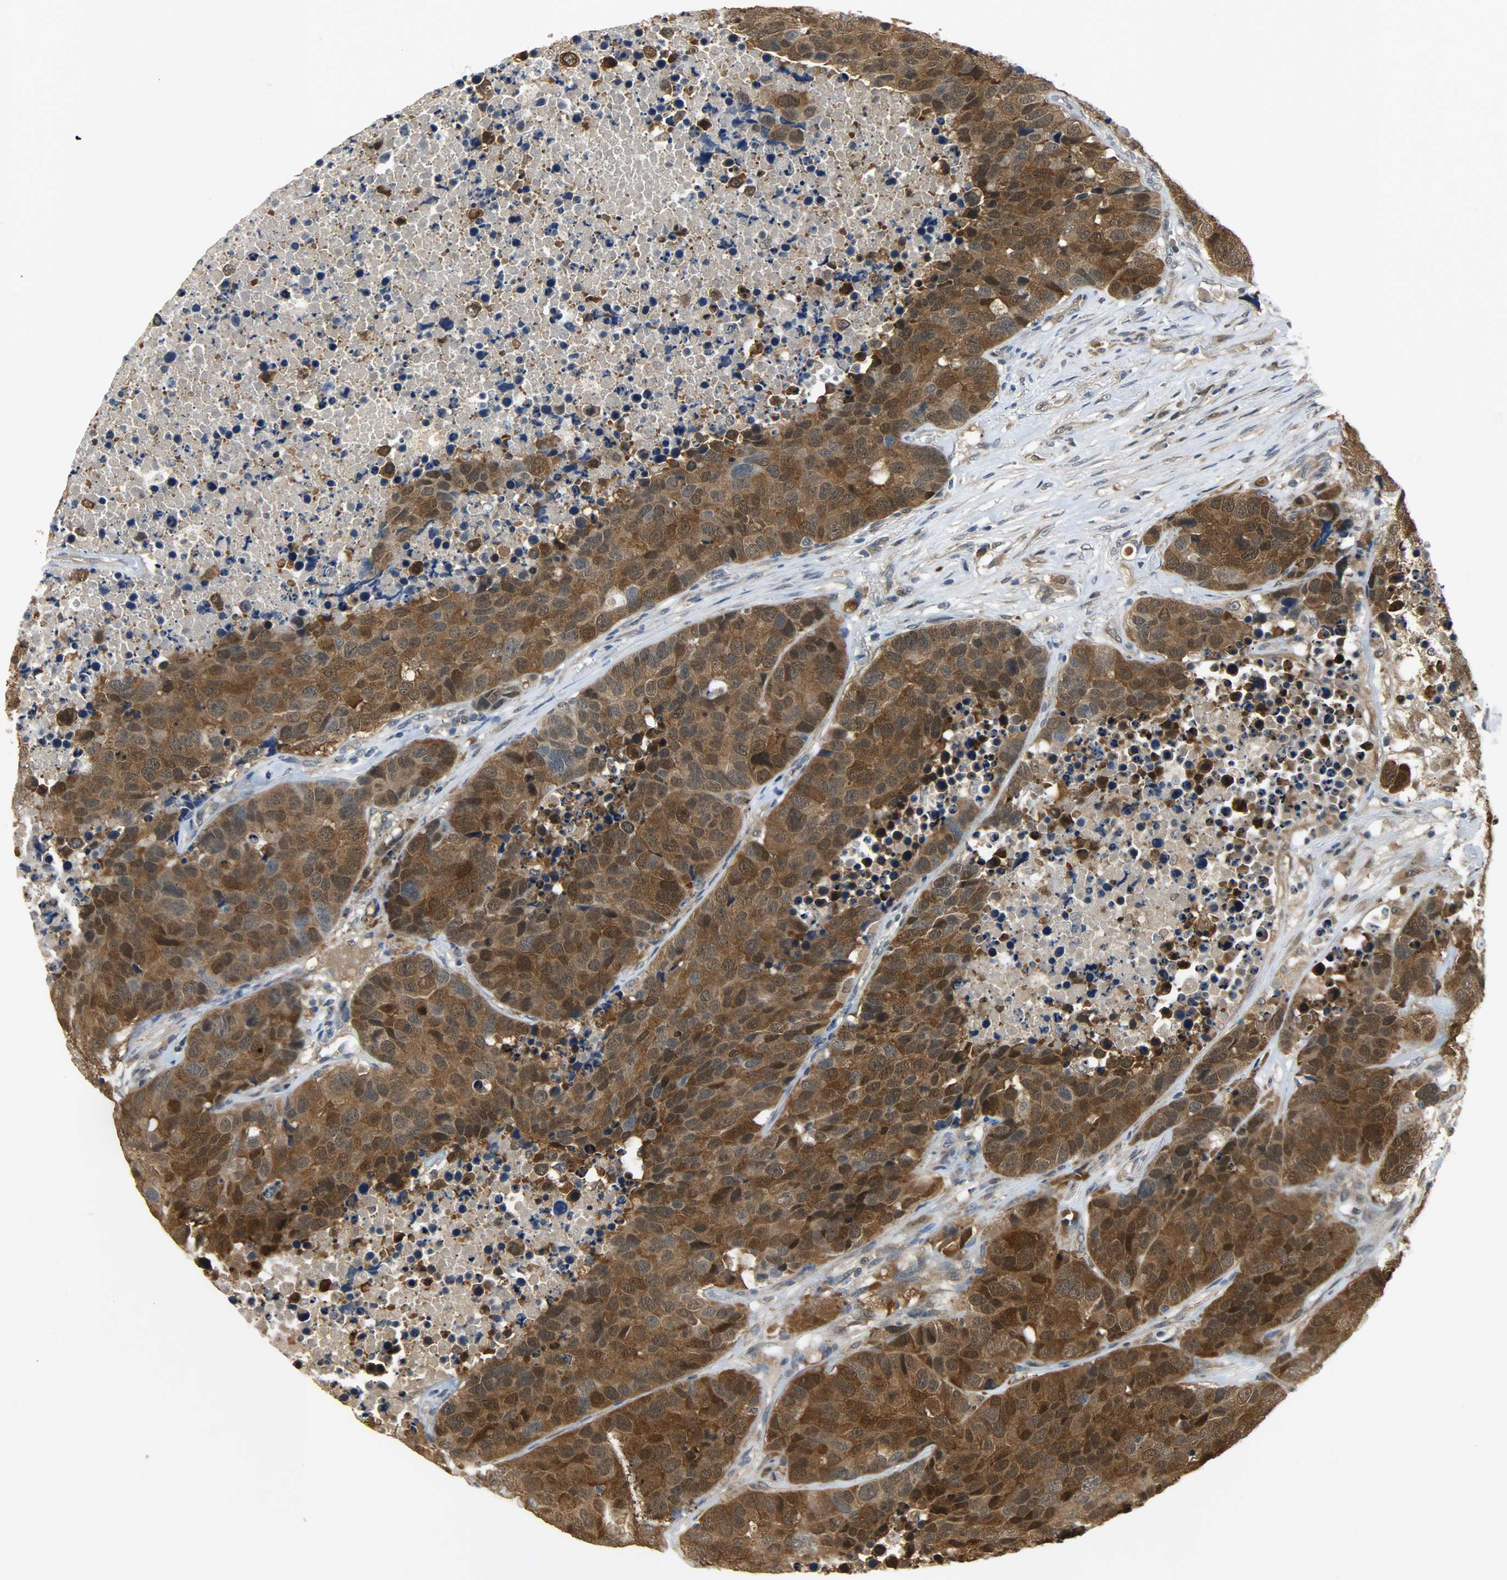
{"staining": {"intensity": "strong", "quantity": ">75%", "location": "cytoplasmic/membranous,nuclear"}, "tissue": "carcinoid", "cell_type": "Tumor cells", "image_type": "cancer", "snomed": [{"axis": "morphology", "description": "Carcinoid, malignant, NOS"}, {"axis": "topography", "description": "Lung"}], "caption": "Immunohistochemistry (IHC) staining of malignant carcinoid, which reveals high levels of strong cytoplasmic/membranous and nuclear expression in about >75% of tumor cells indicating strong cytoplasmic/membranous and nuclear protein positivity. The staining was performed using DAB (brown) for protein detection and nuclei were counterstained in hematoxylin (blue).", "gene": "EIF4EBP1", "patient": {"sex": "male", "age": 60}}